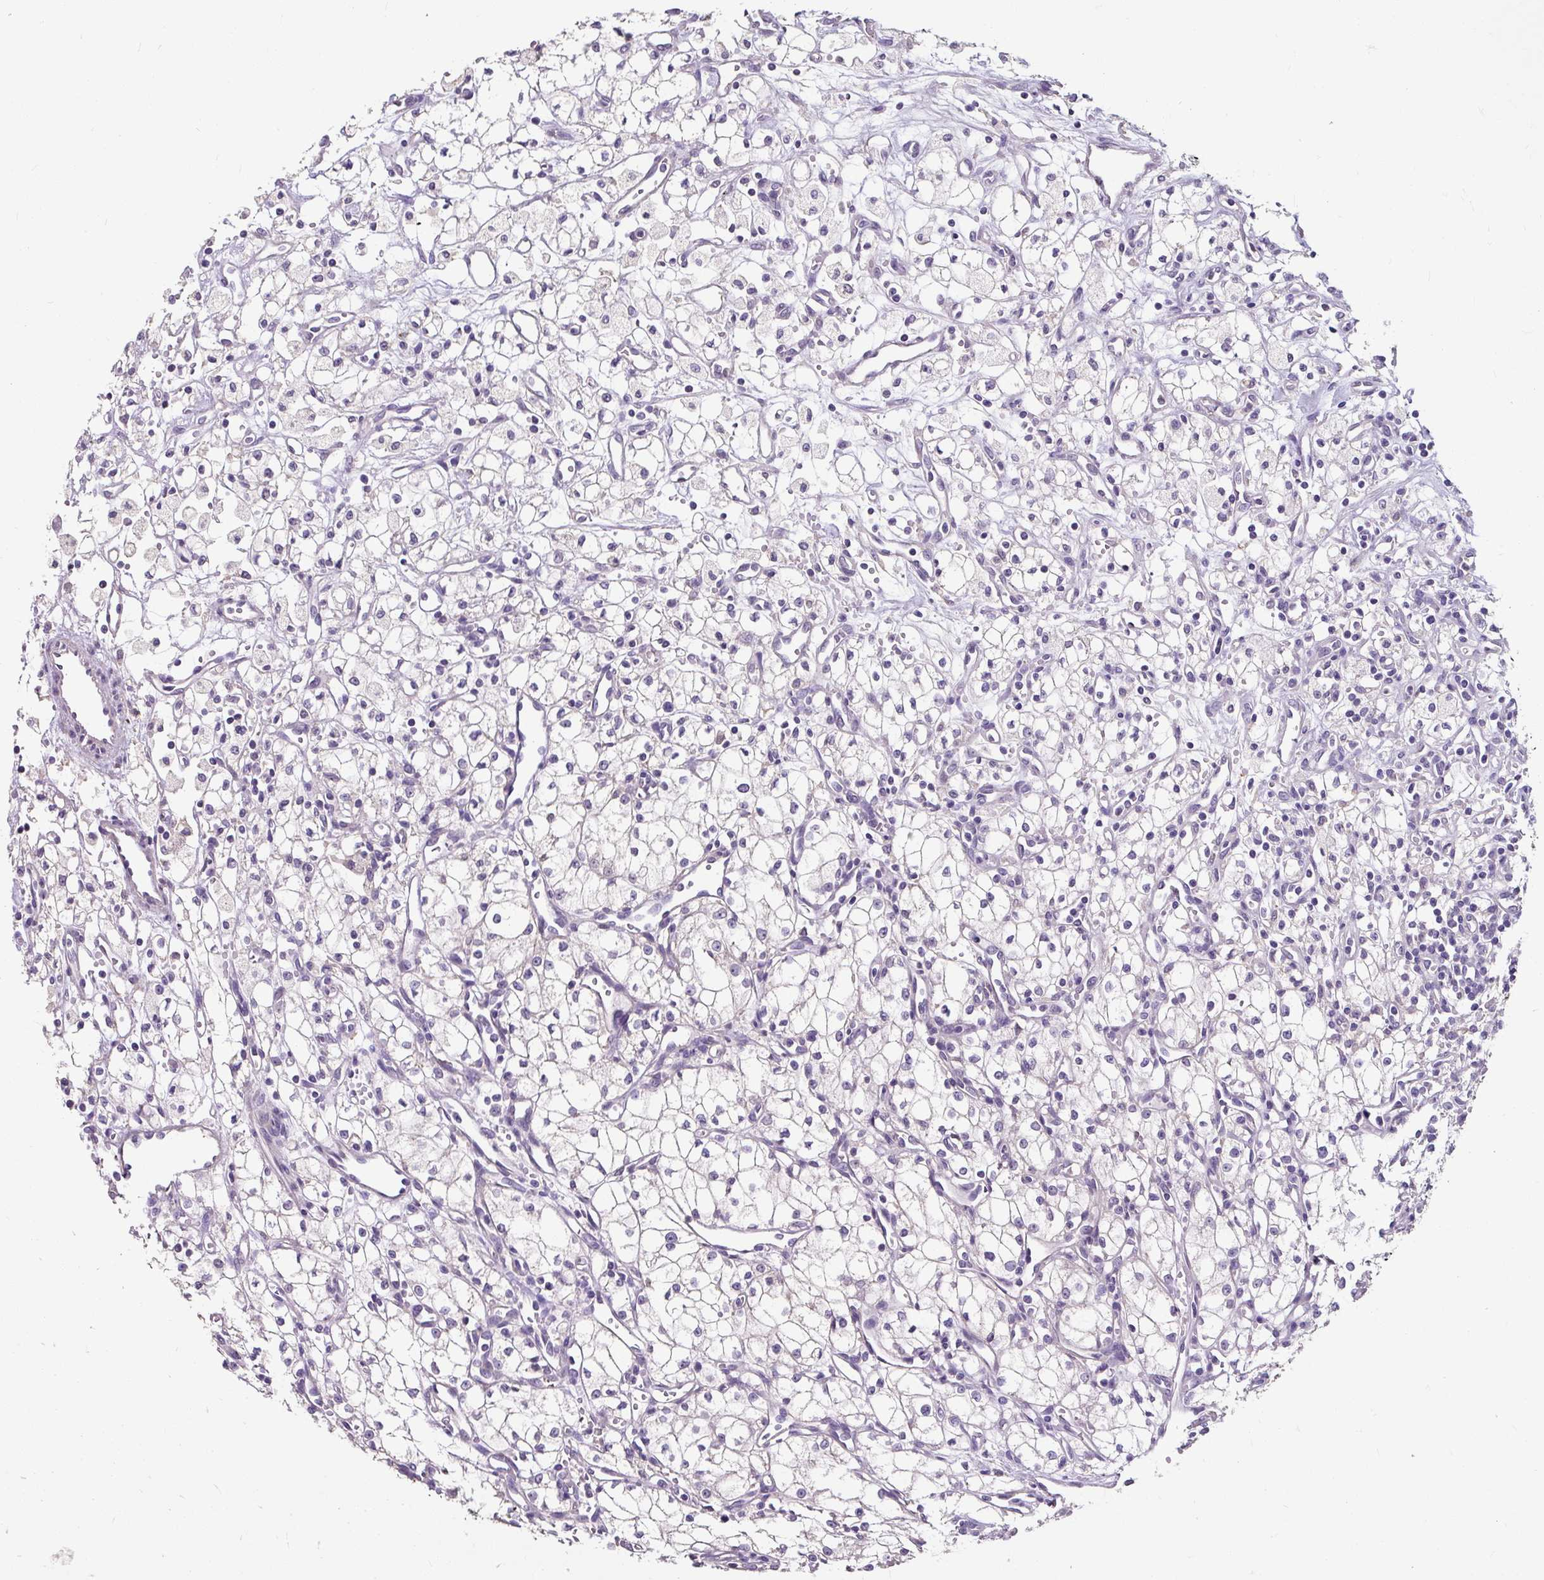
{"staining": {"intensity": "negative", "quantity": "none", "location": "none"}, "tissue": "renal cancer", "cell_type": "Tumor cells", "image_type": "cancer", "snomed": [{"axis": "morphology", "description": "Adenocarcinoma, NOS"}, {"axis": "topography", "description": "Kidney"}], "caption": "Protein analysis of adenocarcinoma (renal) displays no significant staining in tumor cells.", "gene": "KLHL24", "patient": {"sex": "male", "age": 59}}